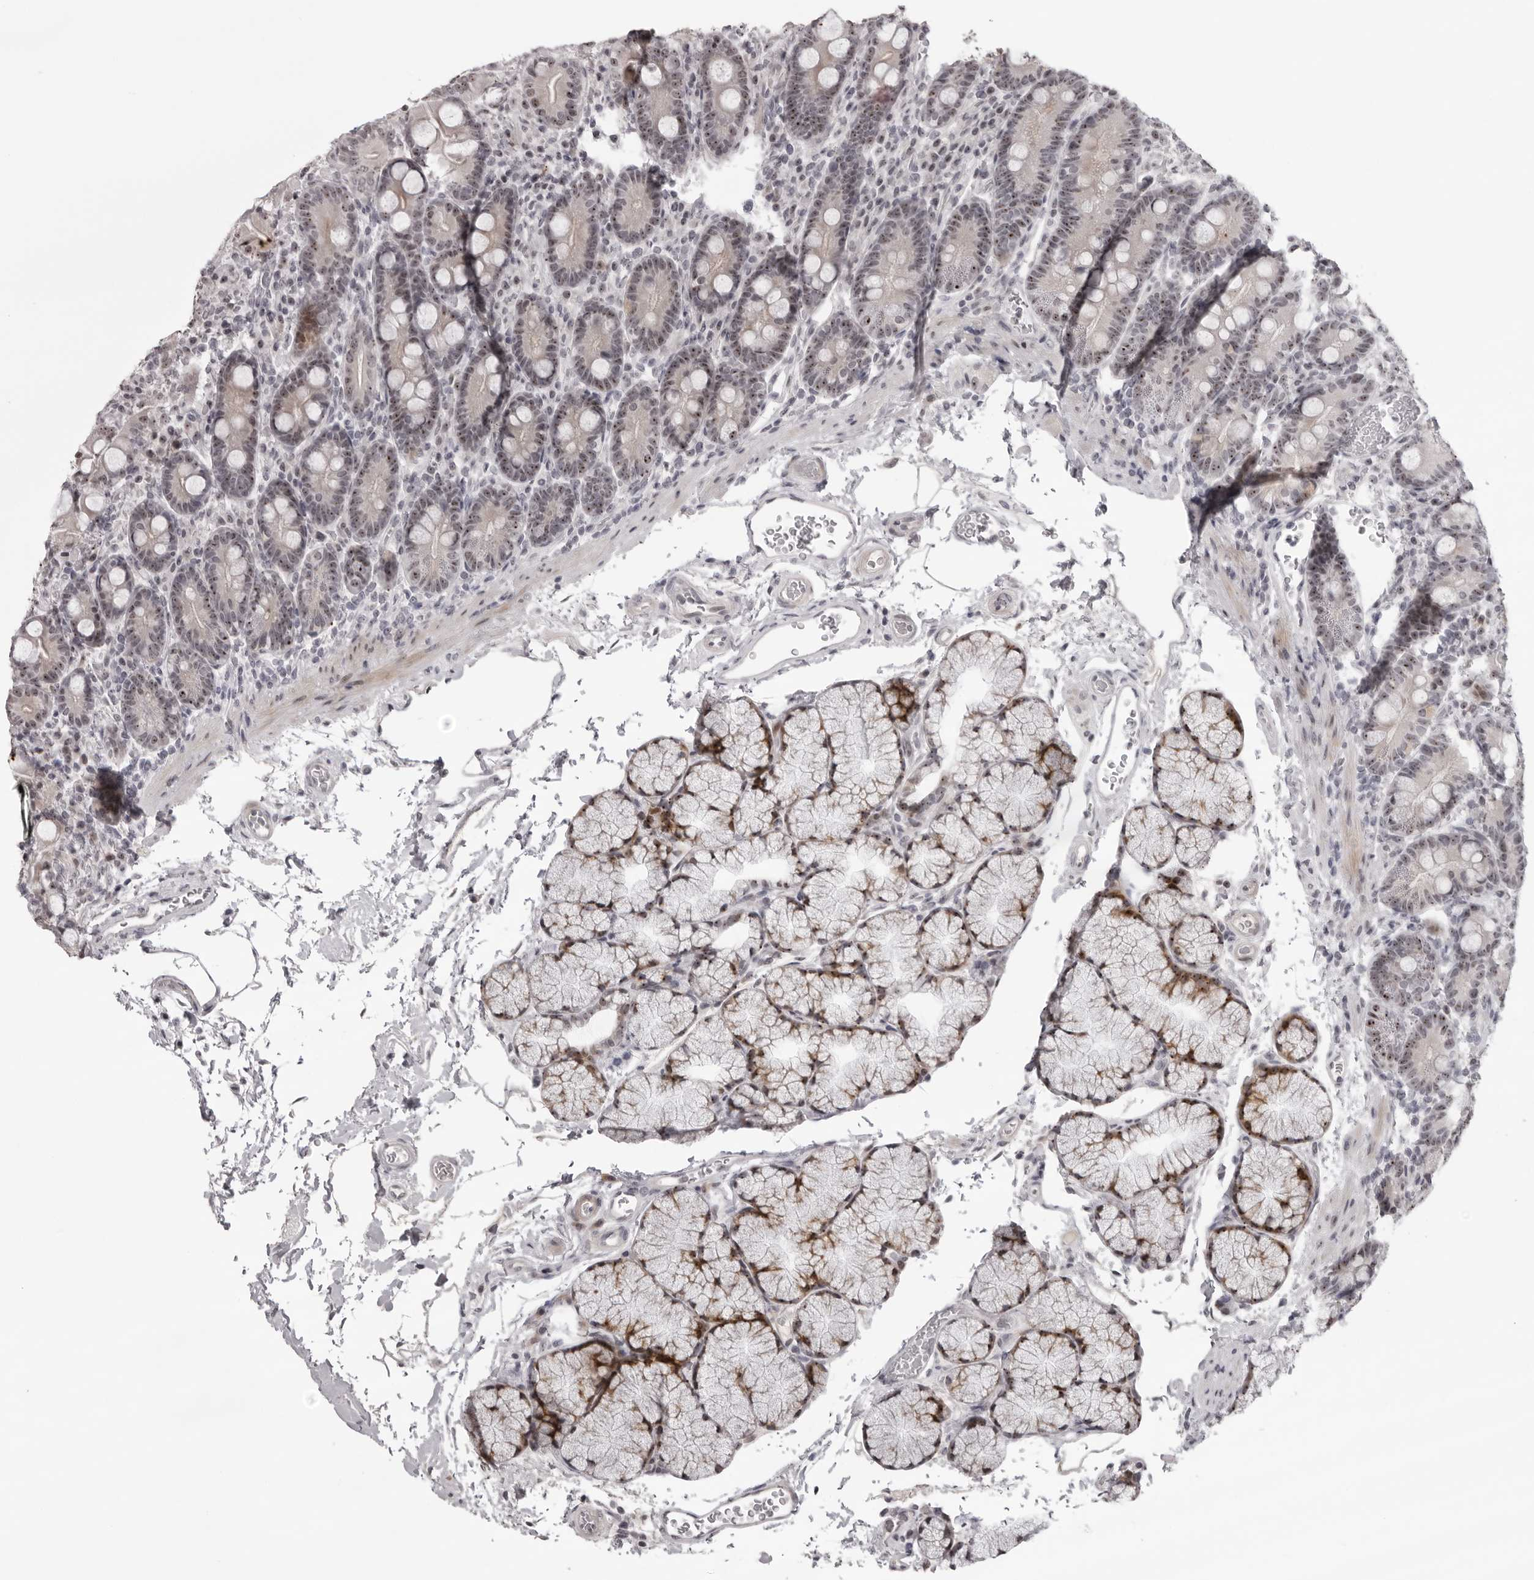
{"staining": {"intensity": "moderate", "quantity": ">75%", "location": "cytoplasmic/membranous,nuclear"}, "tissue": "duodenum", "cell_type": "Glandular cells", "image_type": "normal", "snomed": [{"axis": "morphology", "description": "Normal tissue, NOS"}, {"axis": "topography", "description": "Duodenum"}], "caption": "The image demonstrates a brown stain indicating the presence of a protein in the cytoplasmic/membranous,nuclear of glandular cells in duodenum.", "gene": "HELZ", "patient": {"sex": "male", "age": 35}}